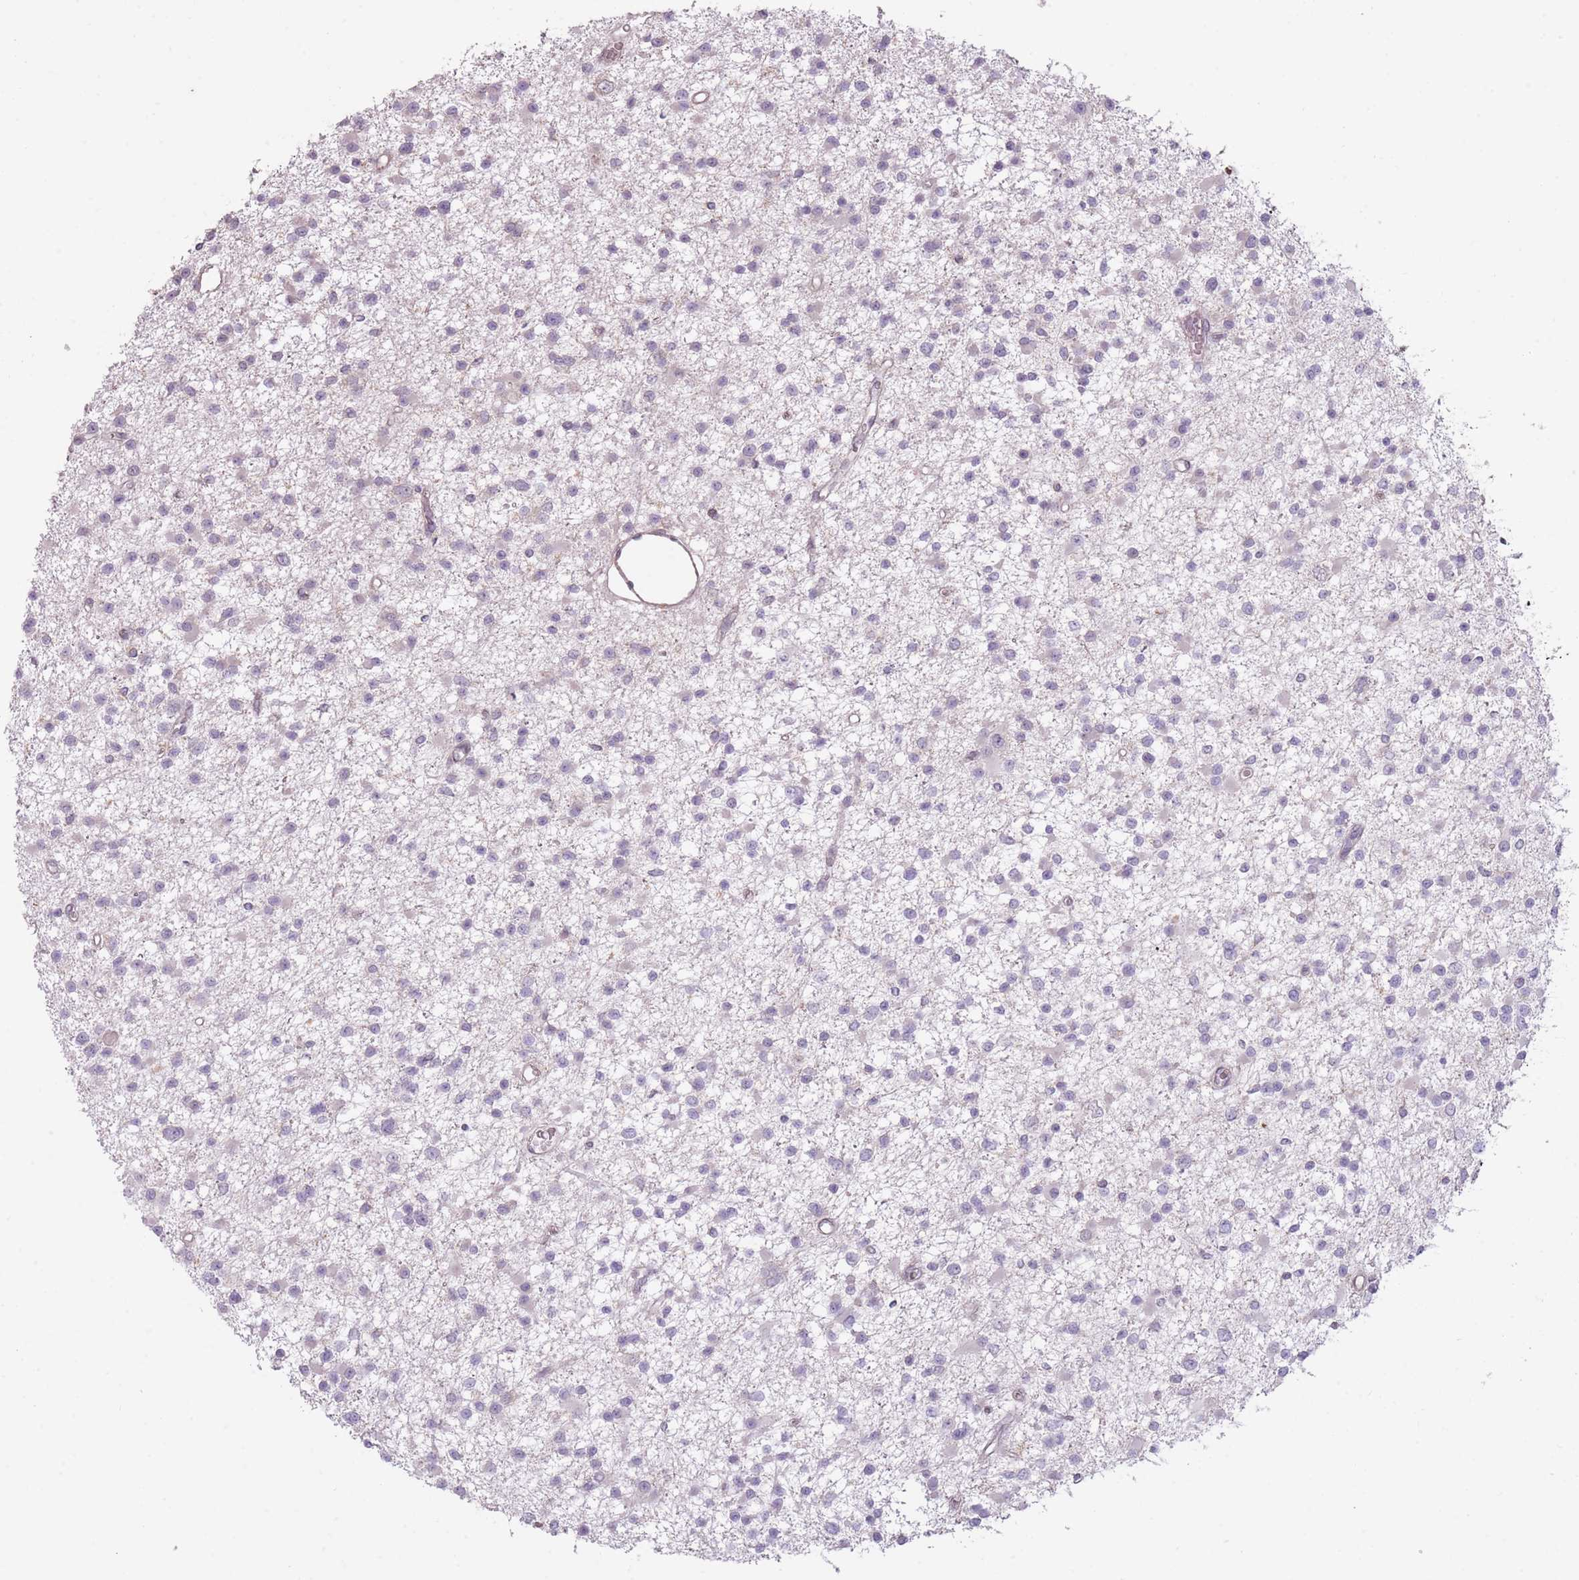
{"staining": {"intensity": "negative", "quantity": "none", "location": "none"}, "tissue": "glioma", "cell_type": "Tumor cells", "image_type": "cancer", "snomed": [{"axis": "morphology", "description": "Glioma, malignant, Low grade"}, {"axis": "topography", "description": "Brain"}], "caption": "High magnification brightfield microscopy of glioma stained with DAB (3,3'-diaminobenzidine) (brown) and counterstained with hematoxylin (blue): tumor cells show no significant staining. Nuclei are stained in blue.", "gene": "TET3", "patient": {"sex": "female", "age": 22}}